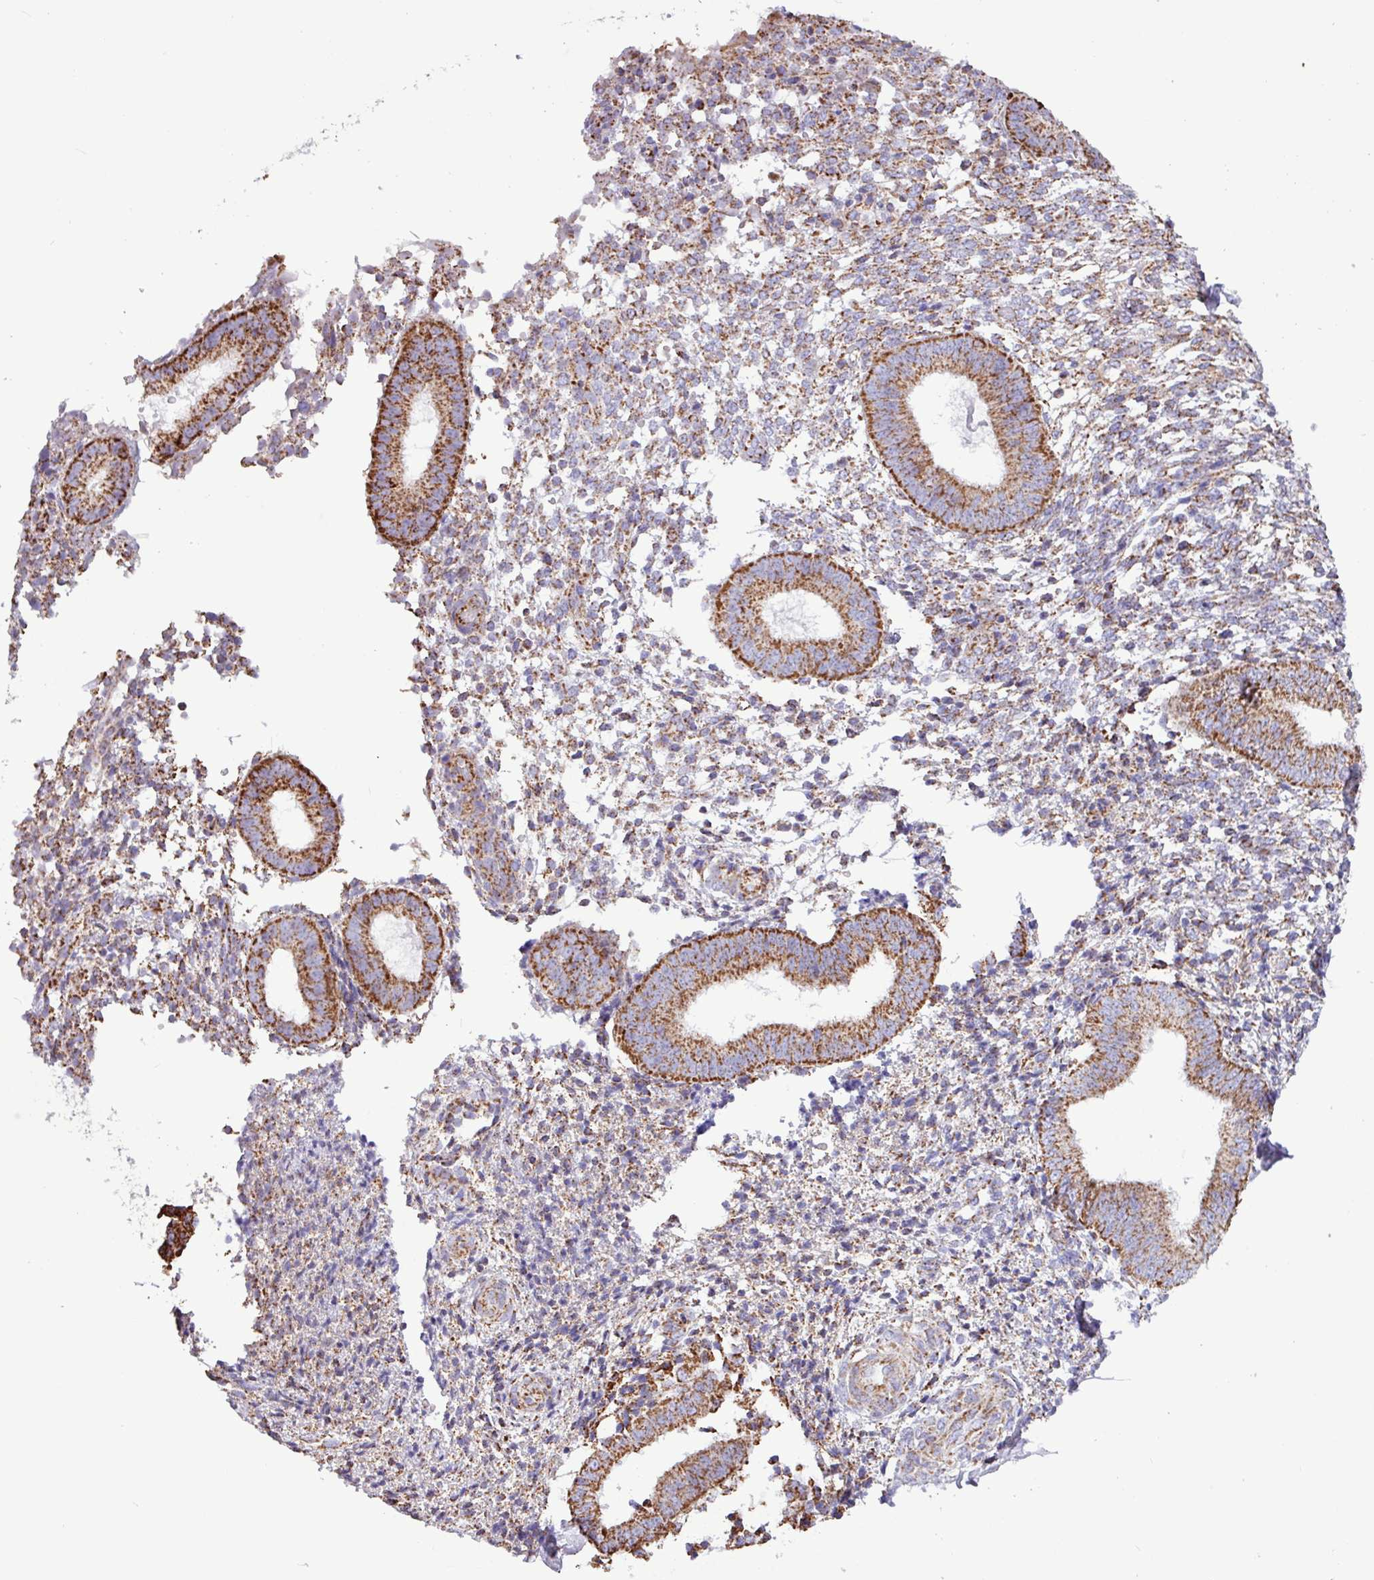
{"staining": {"intensity": "moderate", "quantity": "25%-75%", "location": "cytoplasmic/membranous"}, "tissue": "endometrium", "cell_type": "Cells in endometrial stroma", "image_type": "normal", "snomed": [{"axis": "morphology", "description": "Normal tissue, NOS"}, {"axis": "topography", "description": "Endometrium"}], "caption": "Immunohistochemistry (IHC) (DAB) staining of benign human endometrium shows moderate cytoplasmic/membranous protein expression in approximately 25%-75% of cells in endometrial stroma.", "gene": "RTL3", "patient": {"sex": "female", "age": 49}}